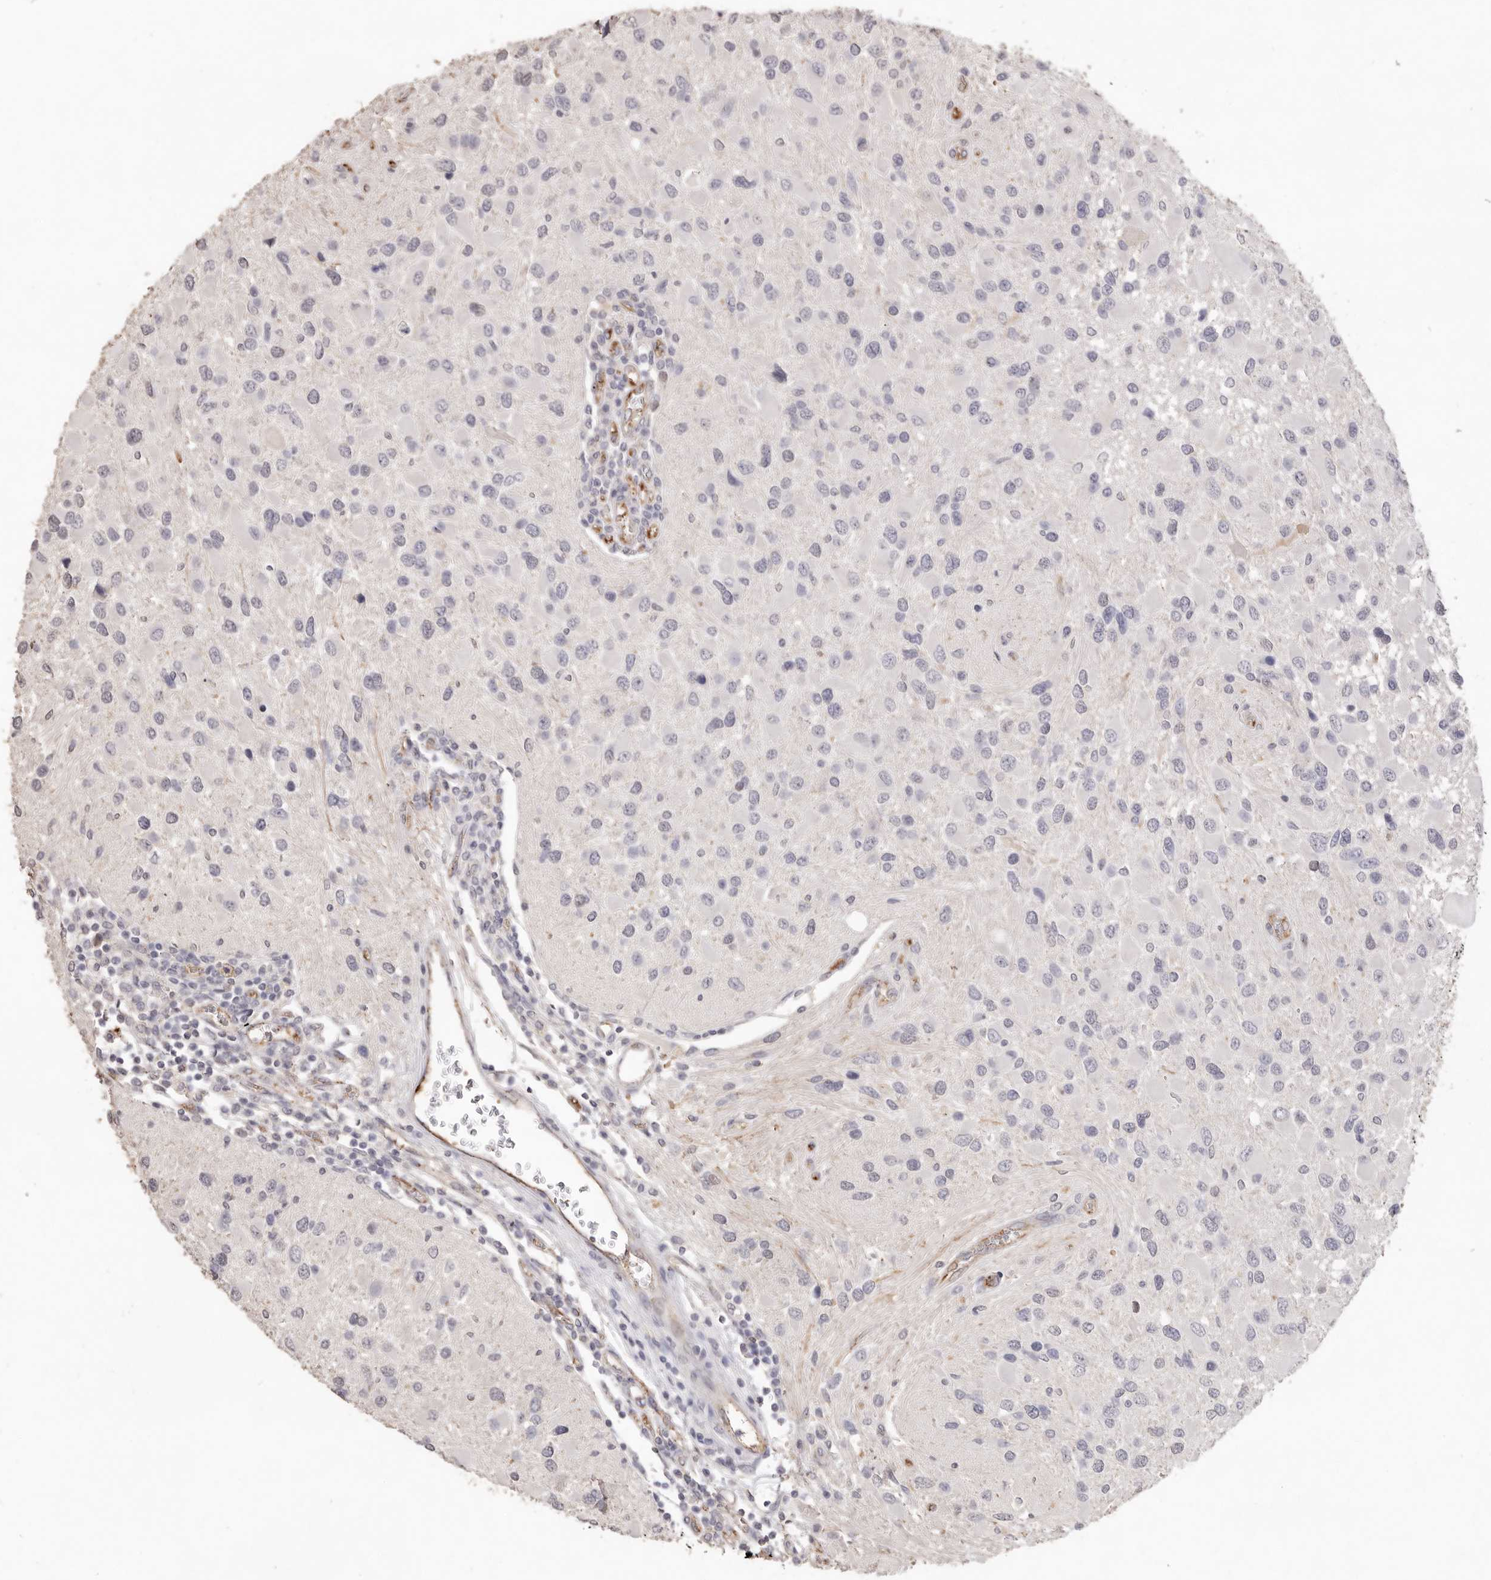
{"staining": {"intensity": "negative", "quantity": "none", "location": "none"}, "tissue": "glioma", "cell_type": "Tumor cells", "image_type": "cancer", "snomed": [{"axis": "morphology", "description": "Glioma, malignant, High grade"}, {"axis": "topography", "description": "Brain"}], "caption": "DAB immunohistochemical staining of human malignant high-grade glioma displays no significant staining in tumor cells.", "gene": "ZYG11B", "patient": {"sex": "male", "age": 53}}